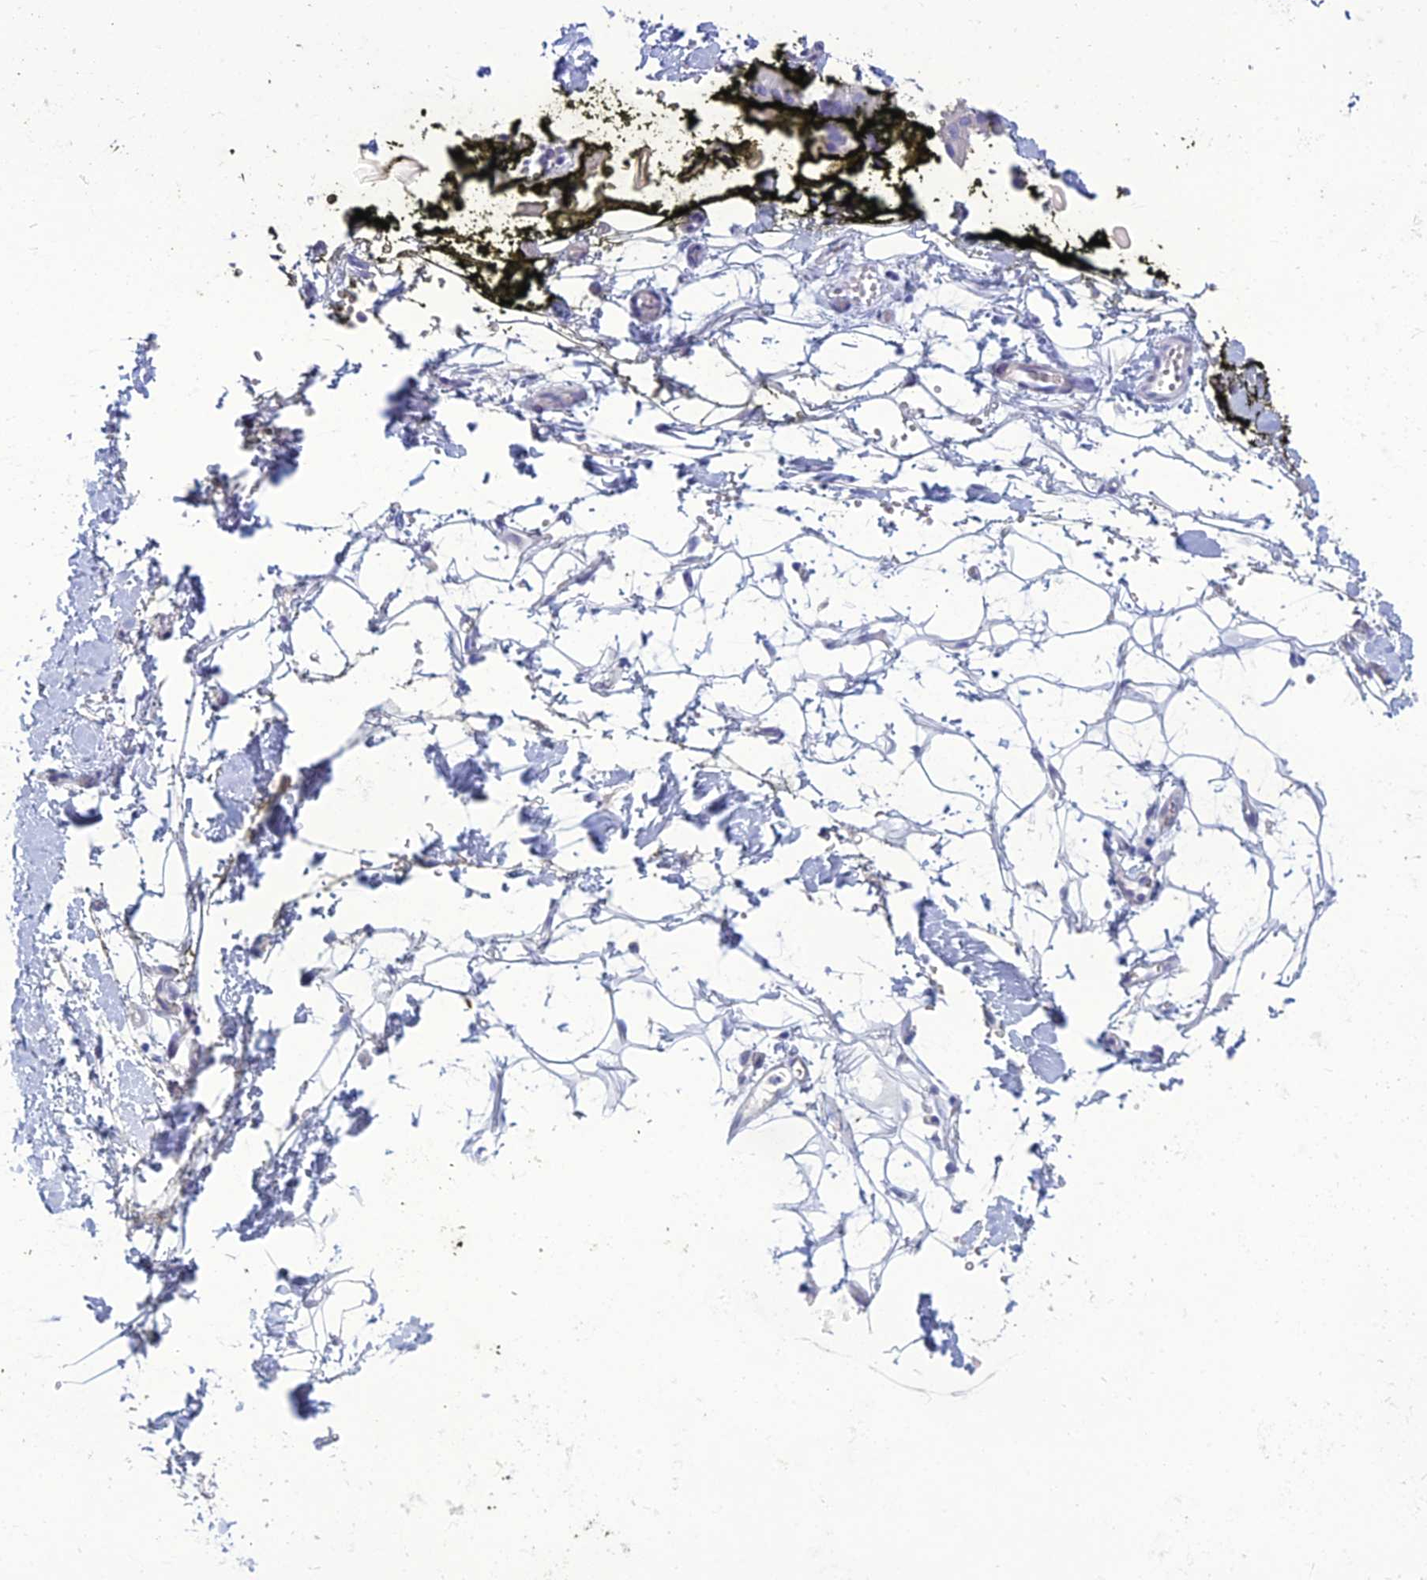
{"staining": {"intensity": "negative", "quantity": "none", "location": "none"}, "tissue": "adipose tissue", "cell_type": "Adipocytes", "image_type": "normal", "snomed": [{"axis": "morphology", "description": "Normal tissue, NOS"}, {"axis": "morphology", "description": "Adenocarcinoma, NOS"}, {"axis": "topography", "description": "Pancreas"}, {"axis": "topography", "description": "Peripheral nerve tissue"}], "caption": "Adipose tissue stained for a protein using immunohistochemistry (IHC) shows no expression adipocytes.", "gene": "OR56B1", "patient": {"sex": "male", "age": 59}}